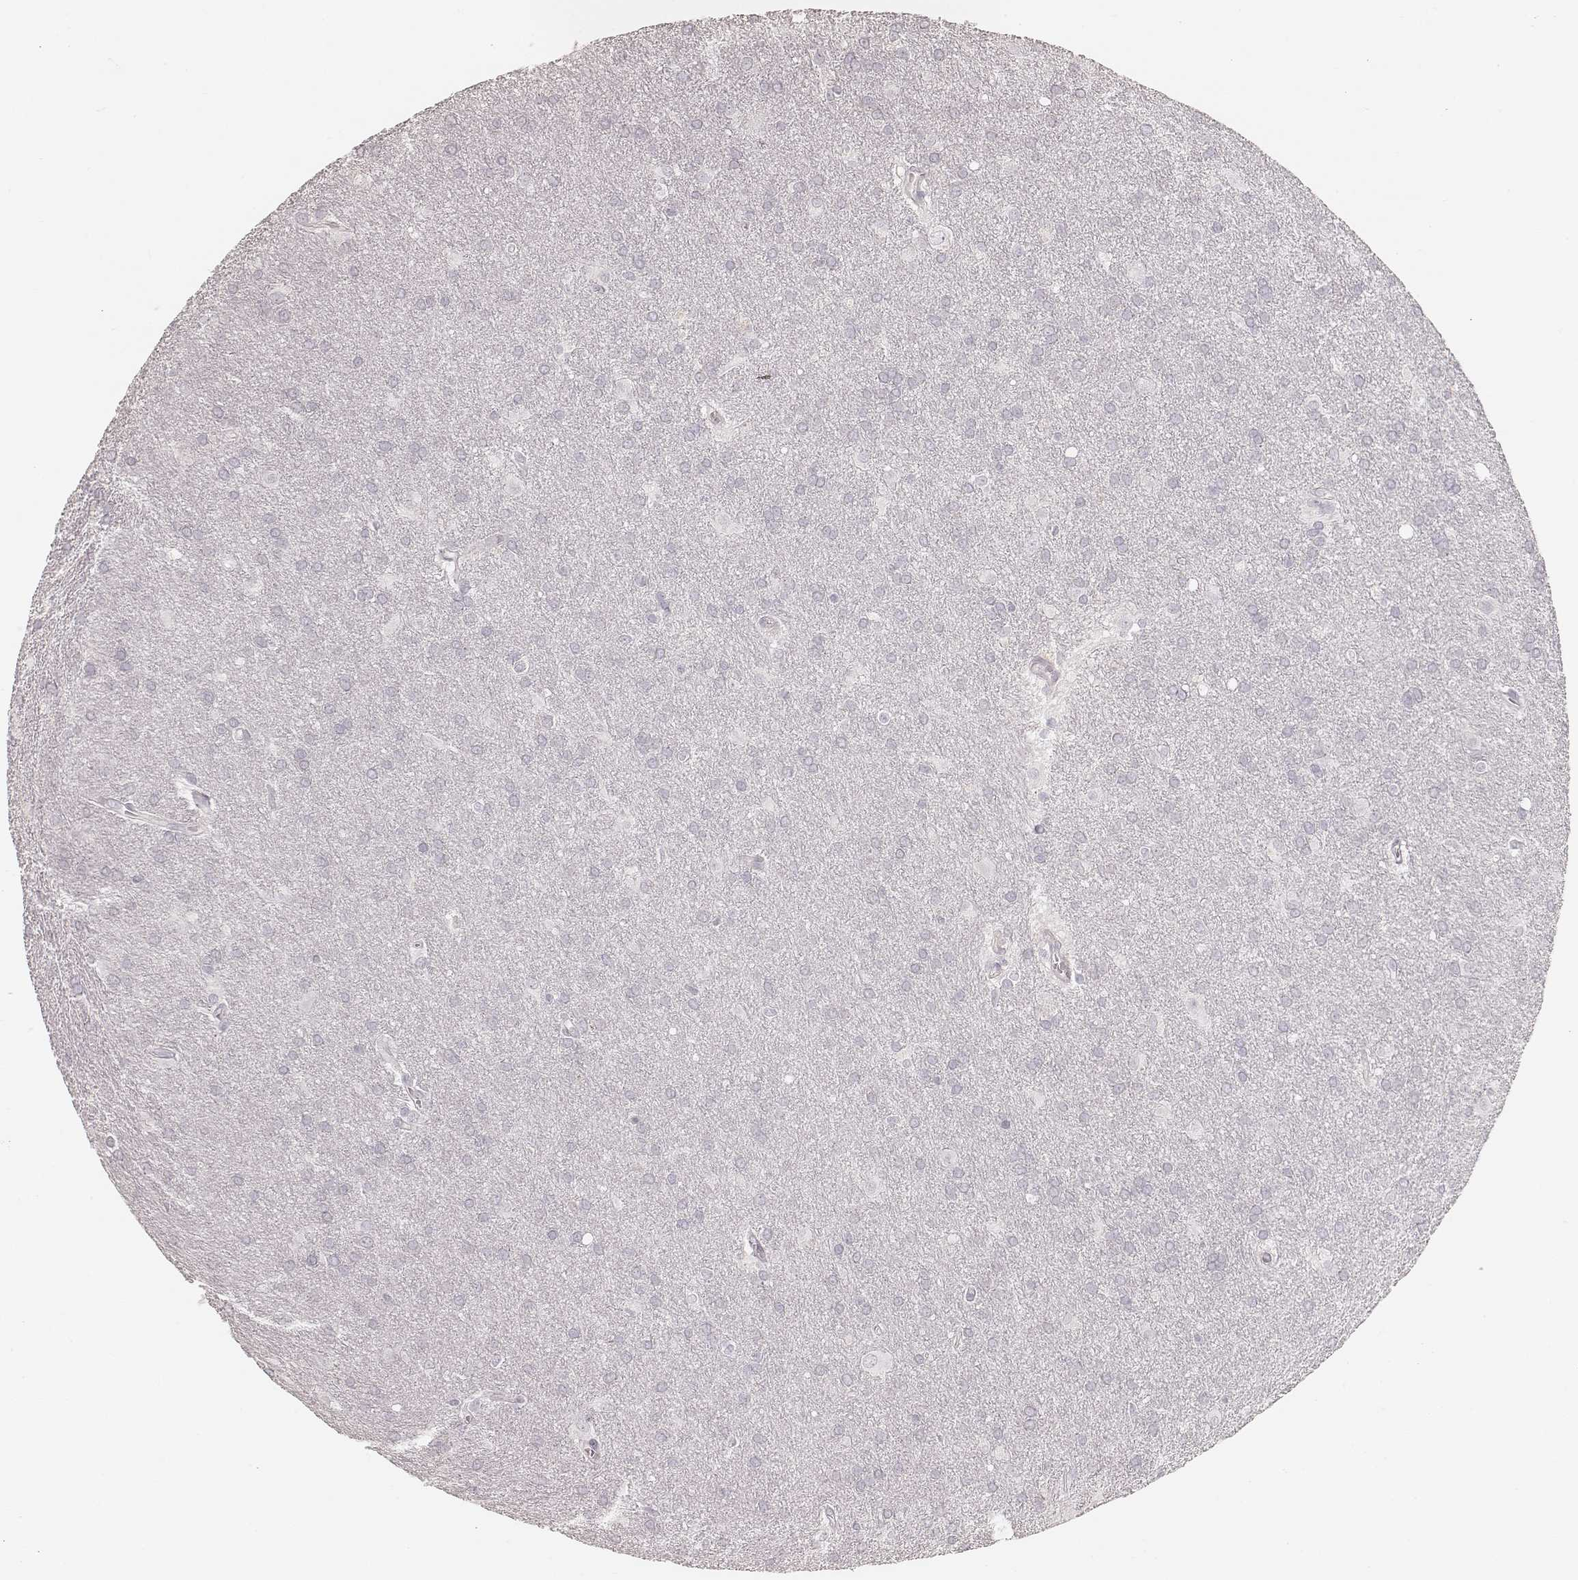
{"staining": {"intensity": "negative", "quantity": "none", "location": "none"}, "tissue": "glioma", "cell_type": "Tumor cells", "image_type": "cancer", "snomed": [{"axis": "morphology", "description": "Glioma, malignant, Low grade"}, {"axis": "topography", "description": "Brain"}], "caption": "An image of glioma stained for a protein exhibits no brown staining in tumor cells.", "gene": "HNF4G", "patient": {"sex": "male", "age": 58}}